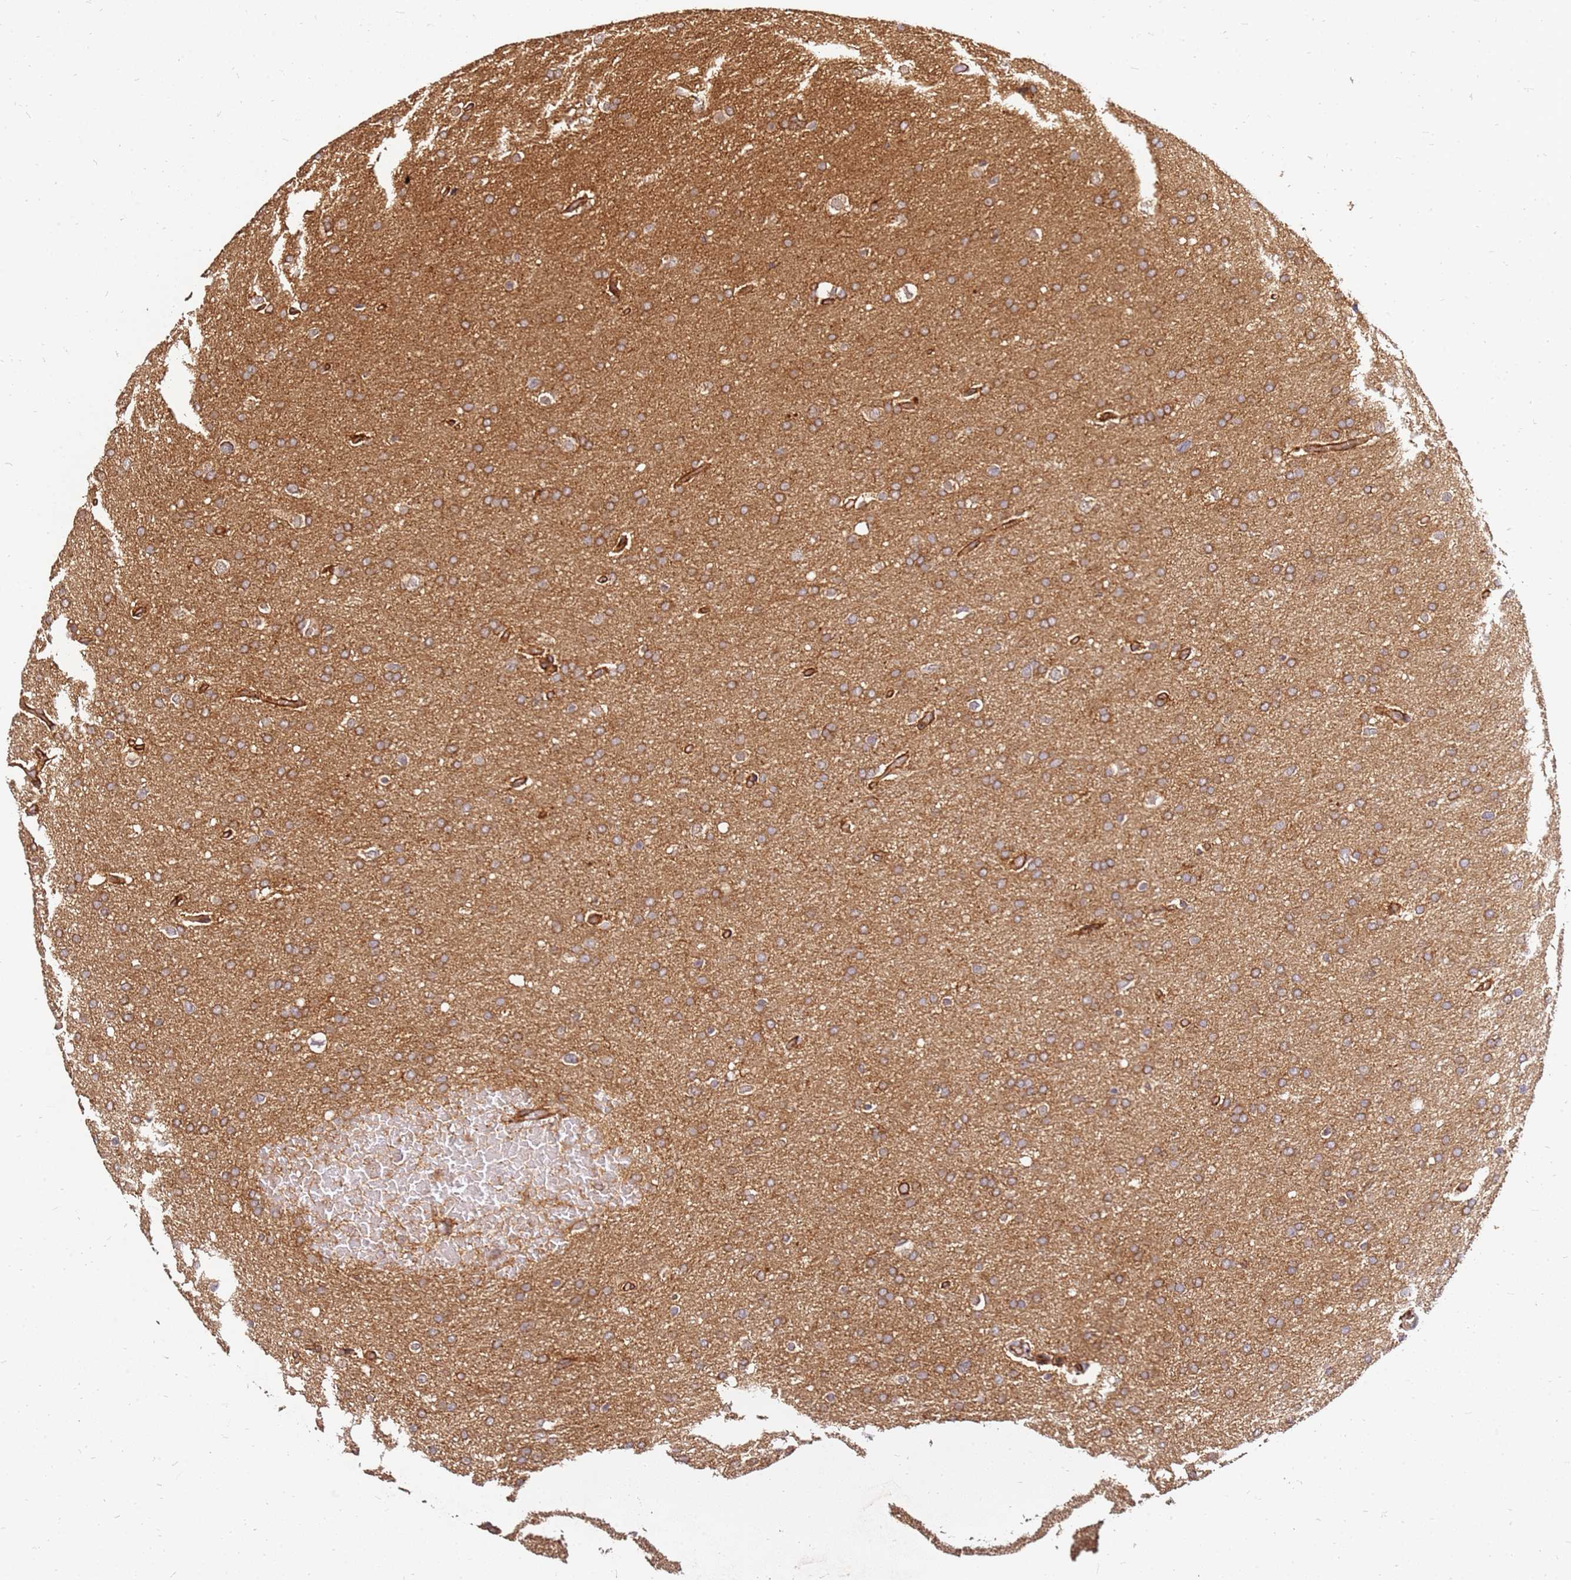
{"staining": {"intensity": "moderate", "quantity": ">75%", "location": "cytoplasmic/membranous"}, "tissue": "glioma", "cell_type": "Tumor cells", "image_type": "cancer", "snomed": [{"axis": "morphology", "description": "Glioma, malignant, High grade"}, {"axis": "topography", "description": "Cerebral cortex"}], "caption": "Immunohistochemistry (IHC) (DAB) staining of human high-grade glioma (malignant) shows moderate cytoplasmic/membranous protein expression in about >75% of tumor cells. The staining was performed using DAB (3,3'-diaminobenzidine) to visualize the protein expression in brown, while the nuclei were stained in blue with hematoxylin (Magnification: 20x).", "gene": "DVL3", "patient": {"sex": "female", "age": 36}}